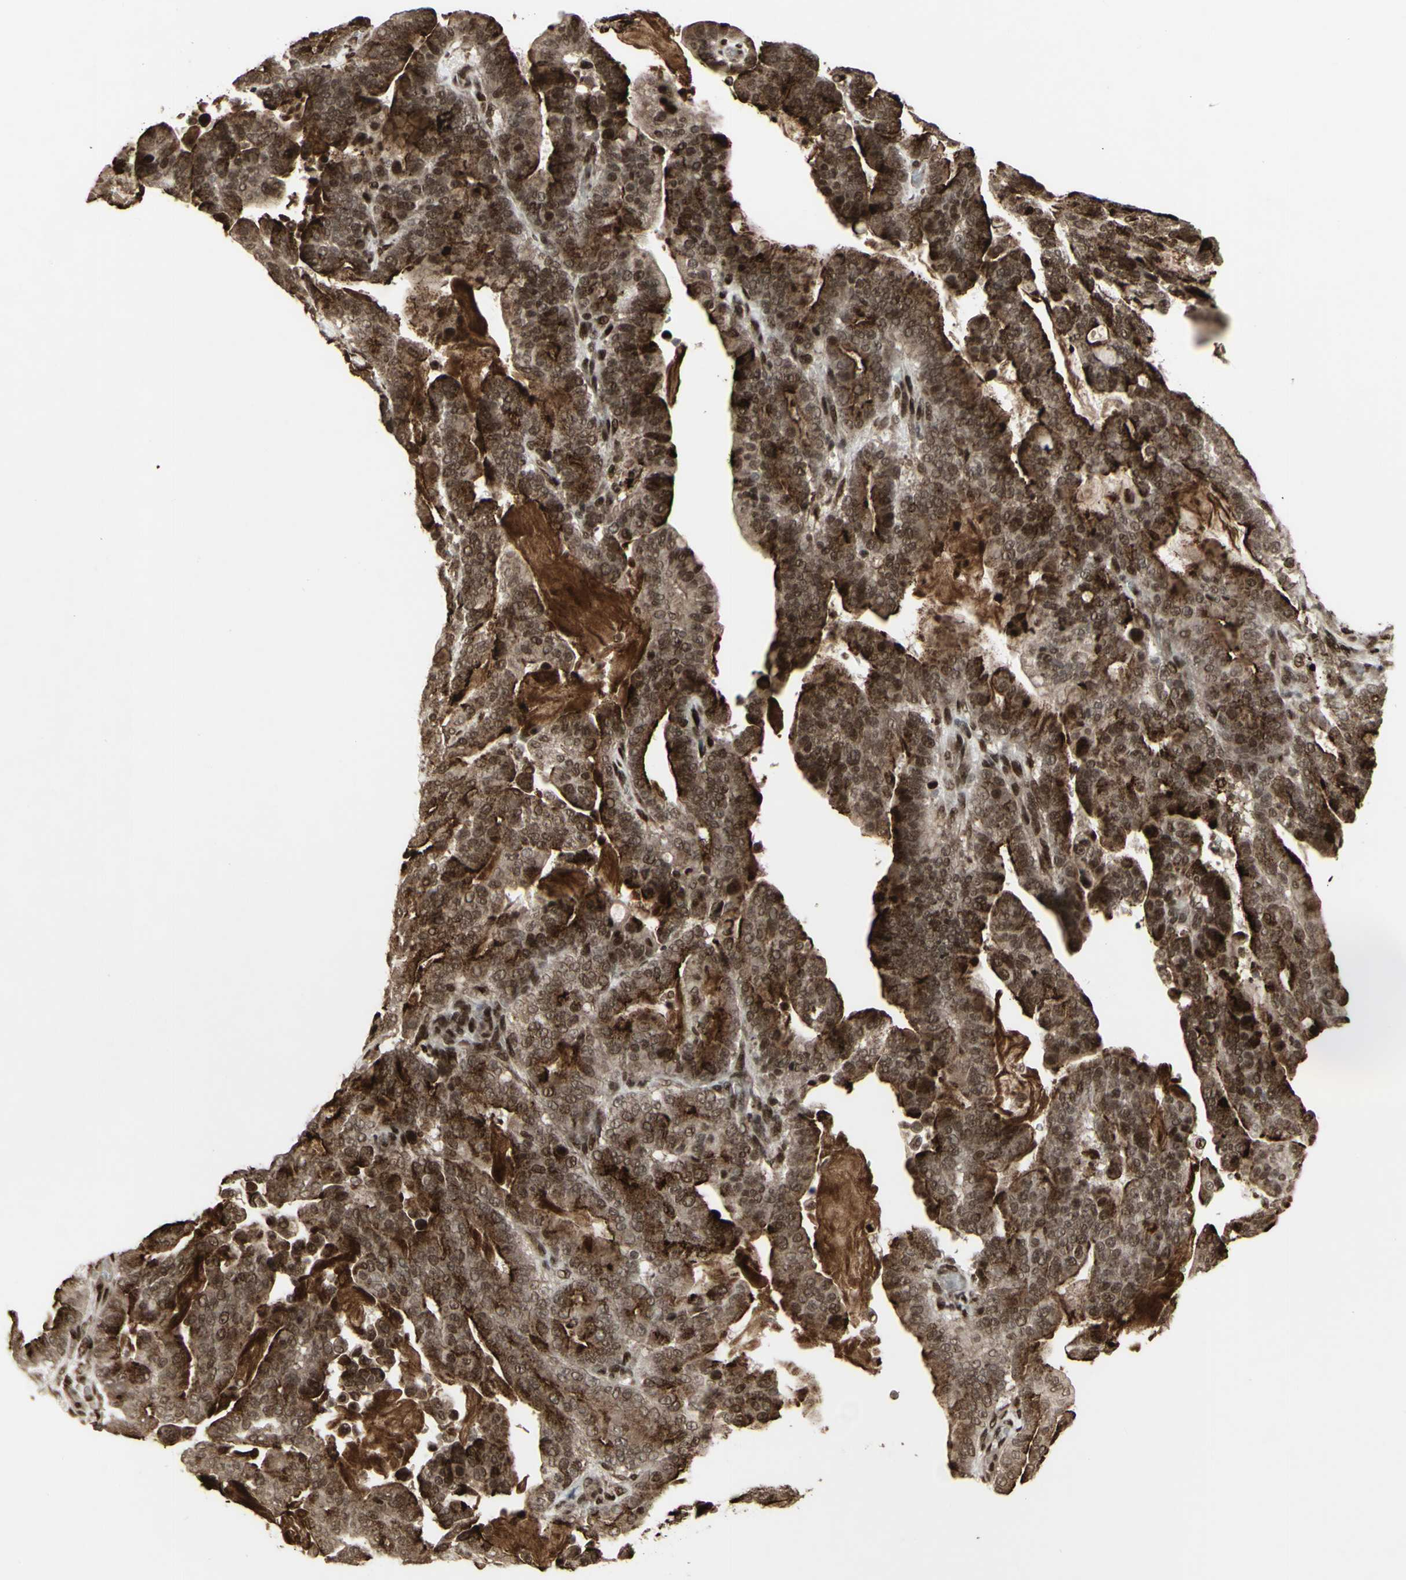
{"staining": {"intensity": "strong", "quantity": ">75%", "location": "cytoplasmic/membranous,nuclear"}, "tissue": "pancreatic cancer", "cell_type": "Tumor cells", "image_type": "cancer", "snomed": [{"axis": "morphology", "description": "Adenocarcinoma, NOS"}, {"axis": "topography", "description": "Pancreas"}], "caption": "A high-resolution photomicrograph shows IHC staining of pancreatic cancer (adenocarcinoma), which shows strong cytoplasmic/membranous and nuclear expression in about >75% of tumor cells.", "gene": "CBX1", "patient": {"sex": "male", "age": 63}}